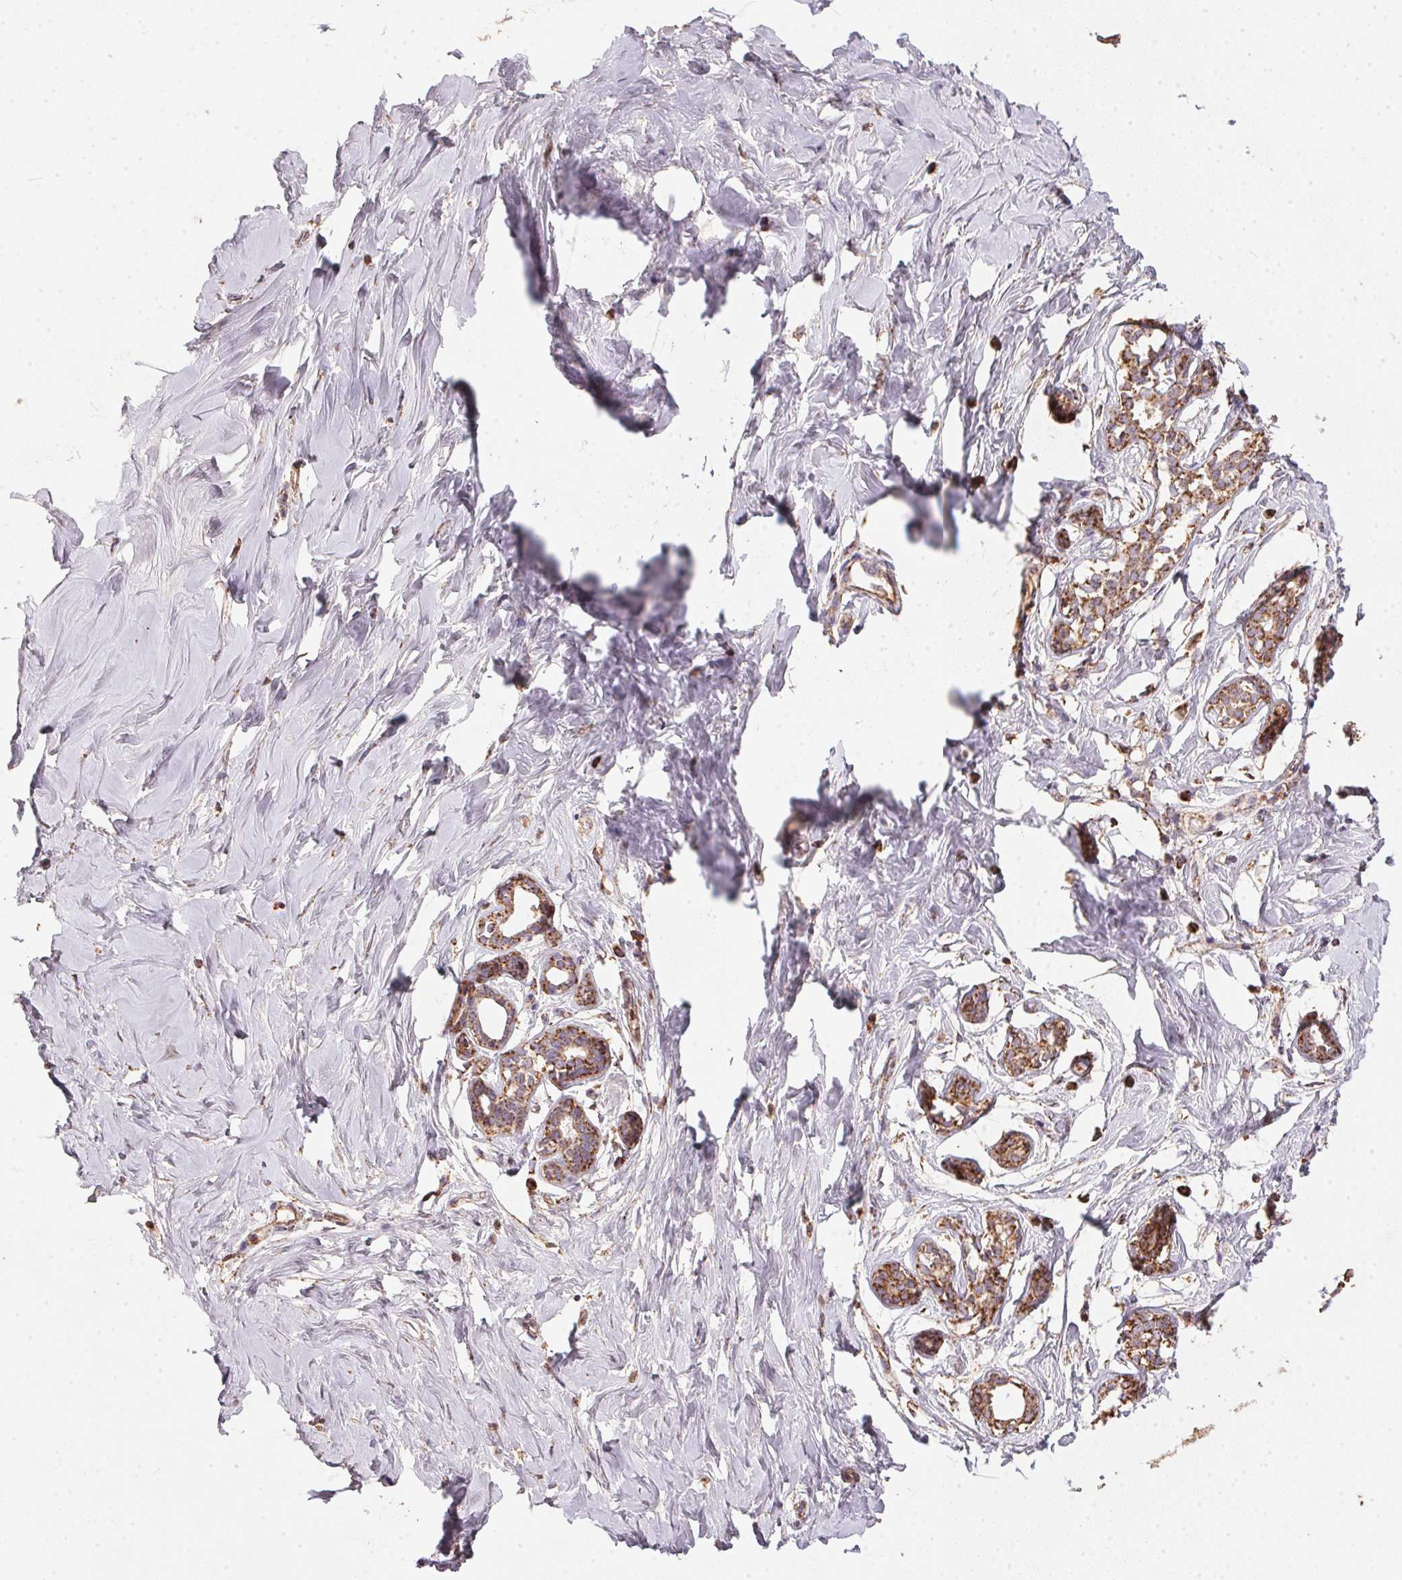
{"staining": {"intensity": "negative", "quantity": "none", "location": "none"}, "tissue": "breast", "cell_type": "Adipocytes", "image_type": "normal", "snomed": [{"axis": "morphology", "description": "Normal tissue, NOS"}, {"axis": "topography", "description": "Breast"}], "caption": "Human breast stained for a protein using immunohistochemistry (IHC) displays no positivity in adipocytes.", "gene": "NDUFS2", "patient": {"sex": "female", "age": 27}}